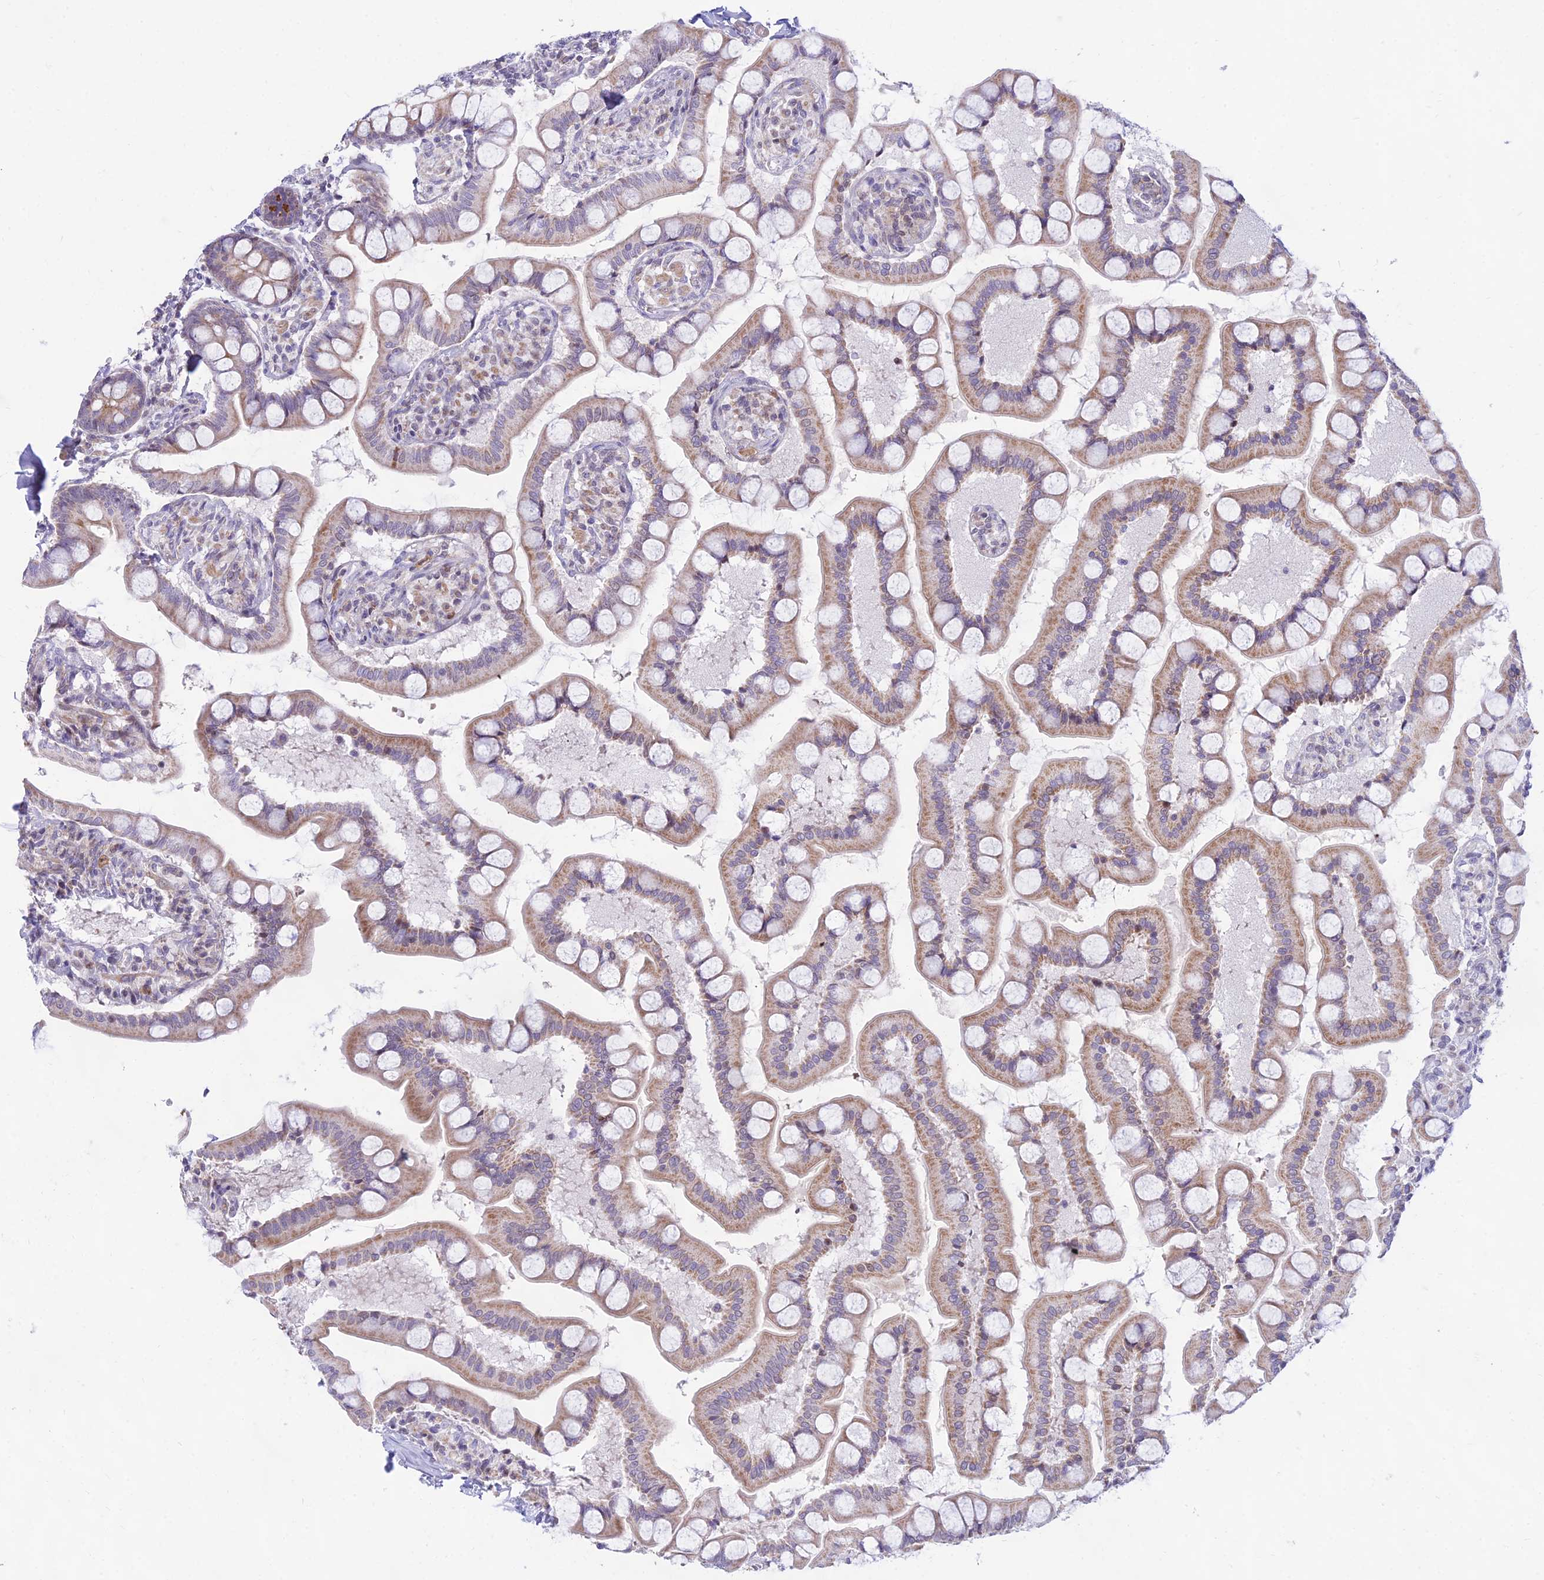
{"staining": {"intensity": "moderate", "quantity": "25%-75%", "location": "cytoplasmic/membranous"}, "tissue": "small intestine", "cell_type": "Glandular cells", "image_type": "normal", "snomed": [{"axis": "morphology", "description": "Normal tissue, NOS"}, {"axis": "topography", "description": "Small intestine"}], "caption": "Benign small intestine was stained to show a protein in brown. There is medium levels of moderate cytoplasmic/membranous positivity in approximately 25%-75% of glandular cells.", "gene": "KRR1", "patient": {"sex": "male", "age": 41}}